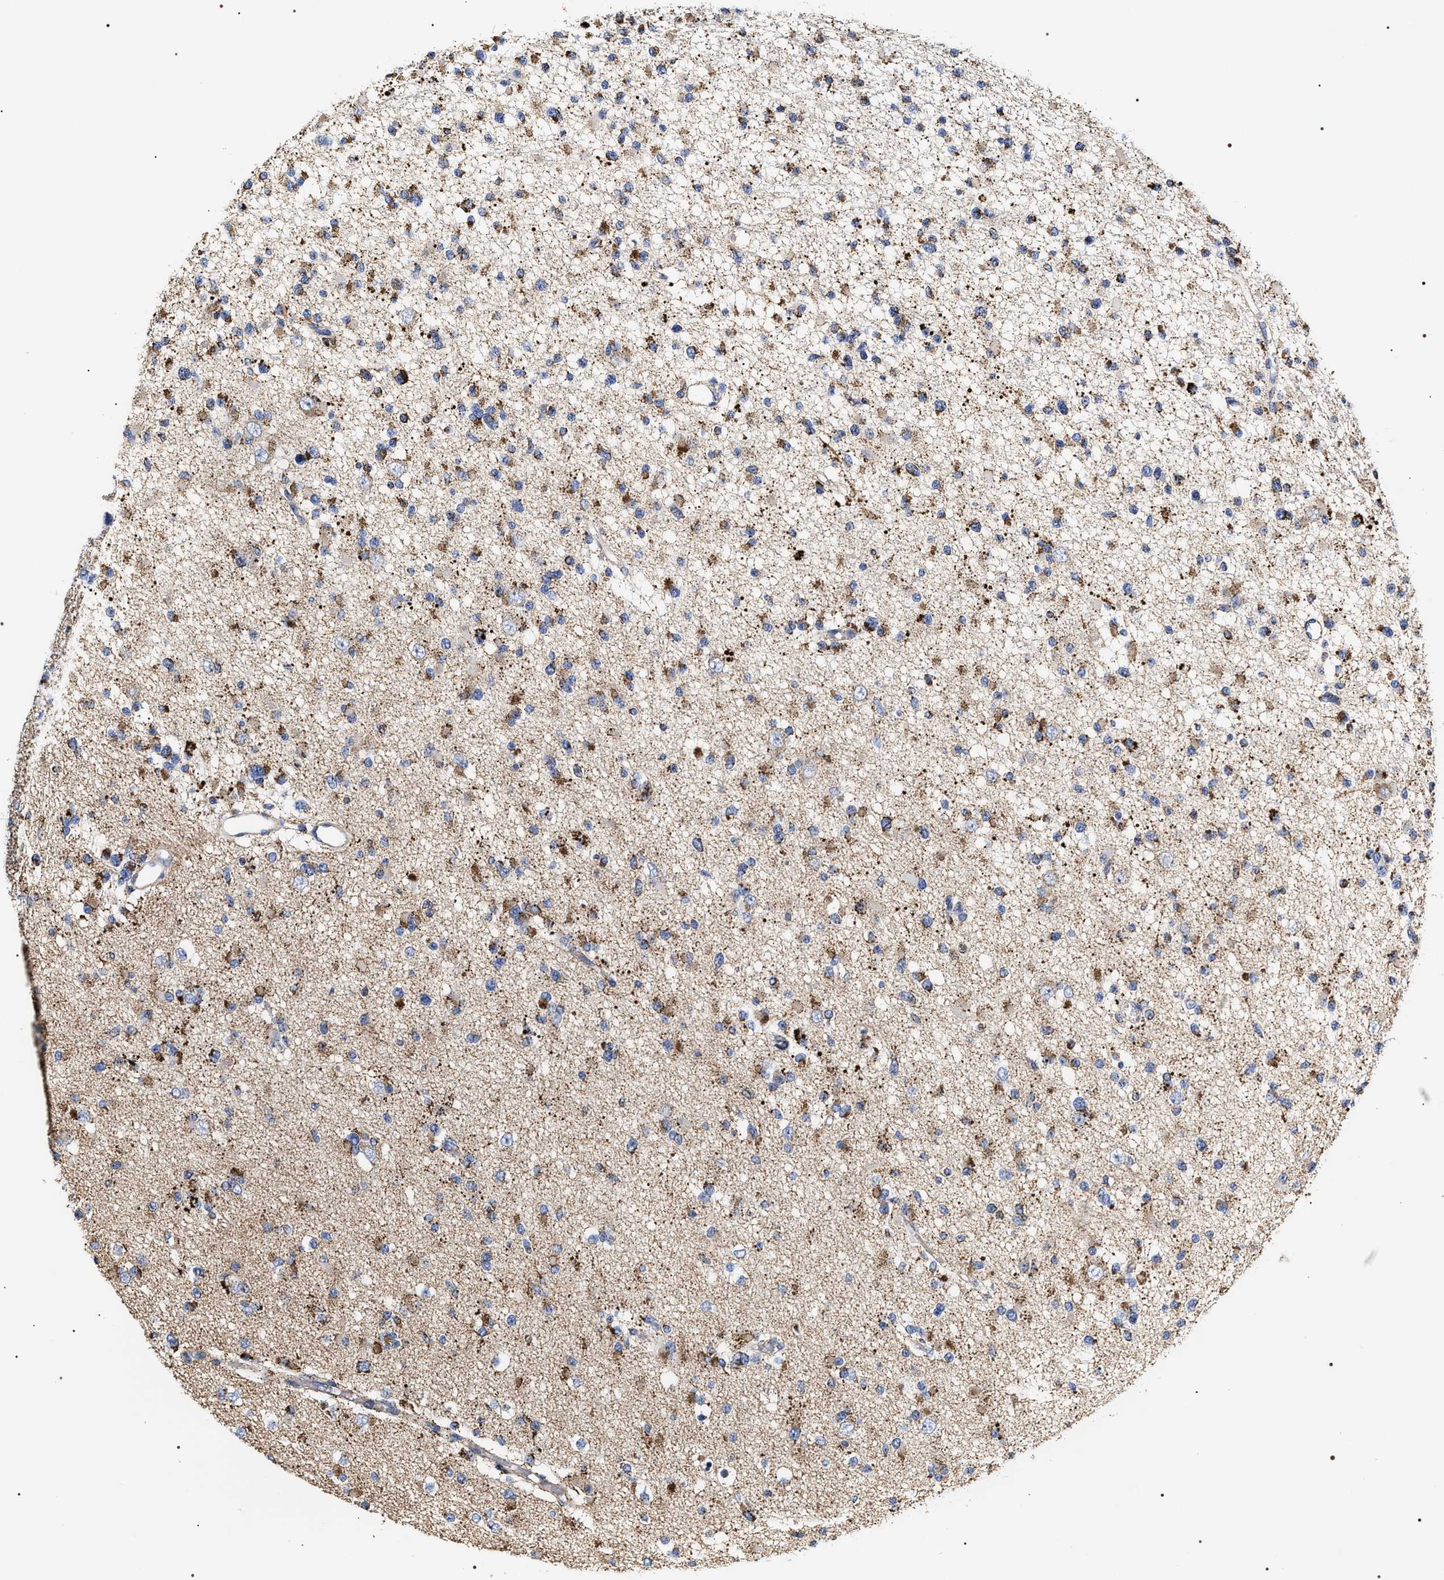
{"staining": {"intensity": "moderate", "quantity": ">75%", "location": "cytoplasmic/membranous"}, "tissue": "glioma", "cell_type": "Tumor cells", "image_type": "cancer", "snomed": [{"axis": "morphology", "description": "Glioma, malignant, Low grade"}, {"axis": "topography", "description": "Brain"}], "caption": "Immunohistochemistry (IHC) (DAB (3,3'-diaminobenzidine)) staining of malignant glioma (low-grade) shows moderate cytoplasmic/membranous protein expression in about >75% of tumor cells. (Stains: DAB in brown, nuclei in blue, Microscopy: brightfield microscopy at high magnification).", "gene": "COG5", "patient": {"sex": "female", "age": 22}}